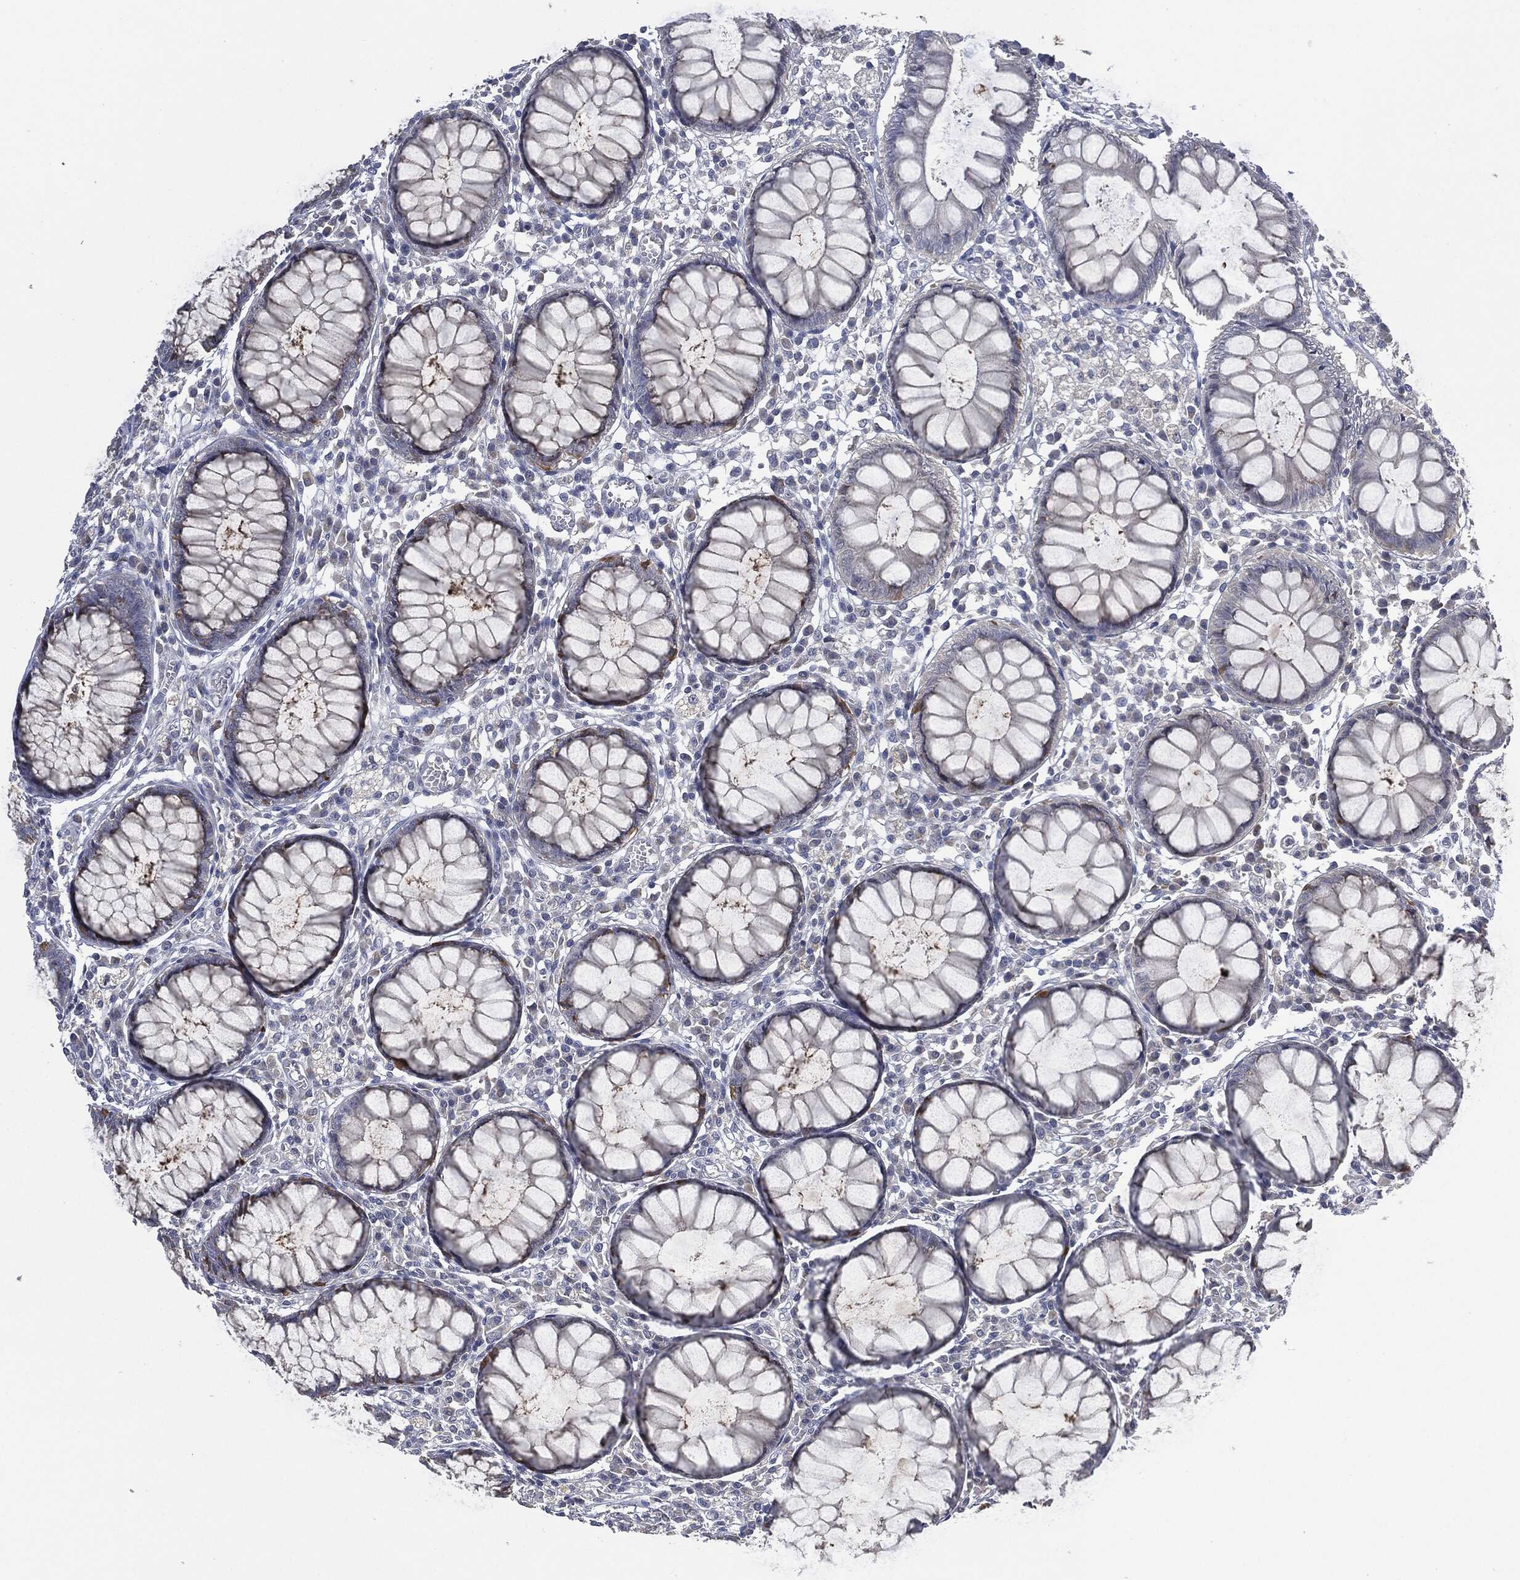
{"staining": {"intensity": "negative", "quantity": "none", "location": "none"}, "tissue": "colon", "cell_type": "Endothelial cells", "image_type": "normal", "snomed": [{"axis": "morphology", "description": "Normal tissue, NOS"}, {"axis": "topography", "description": "Colon"}], "caption": "Unremarkable colon was stained to show a protein in brown. There is no significant staining in endothelial cells.", "gene": "IL1RN", "patient": {"sex": "male", "age": 65}}